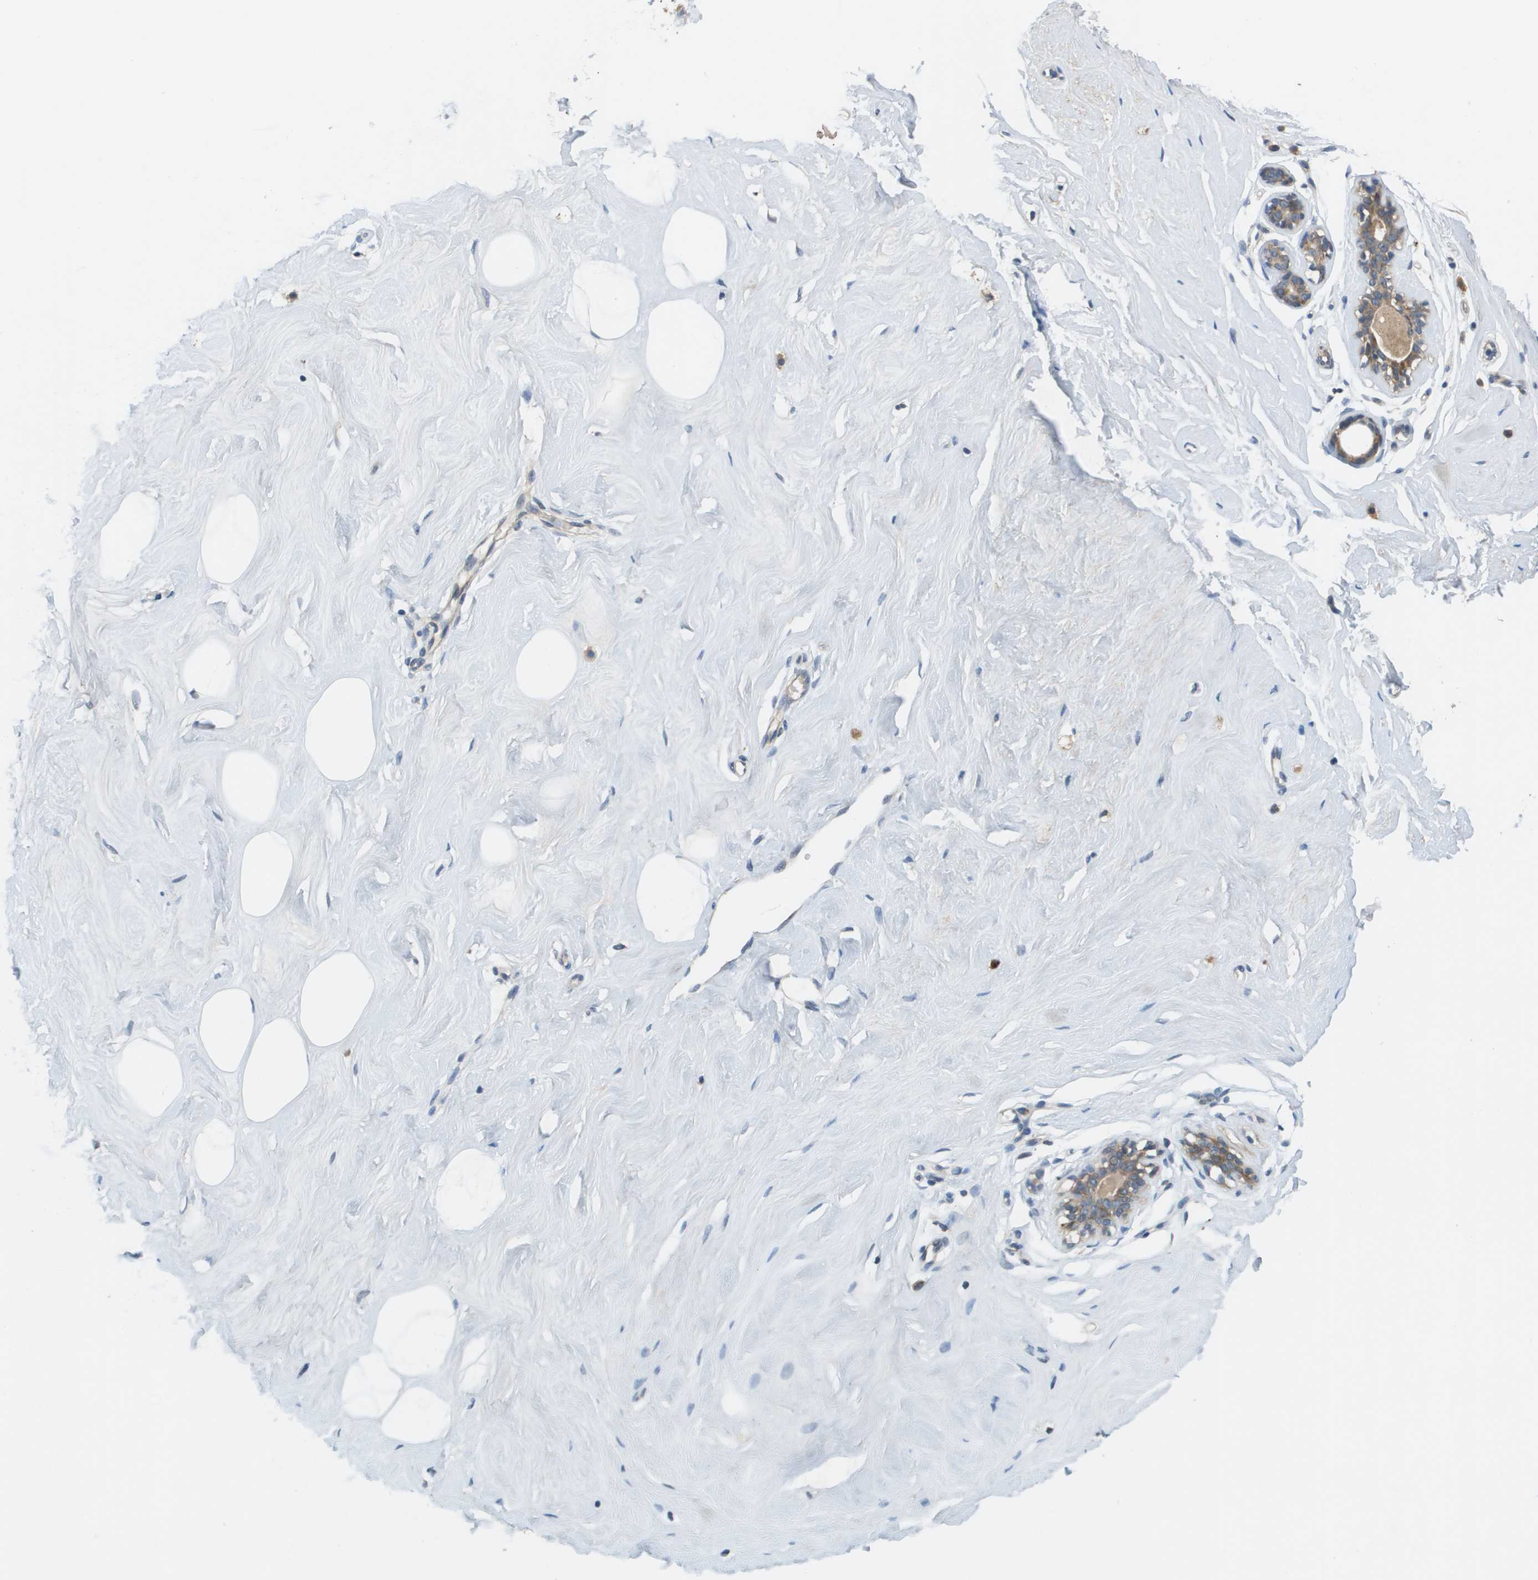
{"staining": {"intensity": "negative", "quantity": "none", "location": "none"}, "tissue": "breast", "cell_type": "Adipocytes", "image_type": "normal", "snomed": [{"axis": "morphology", "description": "Normal tissue, NOS"}, {"axis": "topography", "description": "Breast"}], "caption": "The IHC image has no significant staining in adipocytes of breast. (Immunohistochemistry (ihc), brightfield microscopy, high magnification).", "gene": "SLC25A20", "patient": {"sex": "female", "age": 23}}